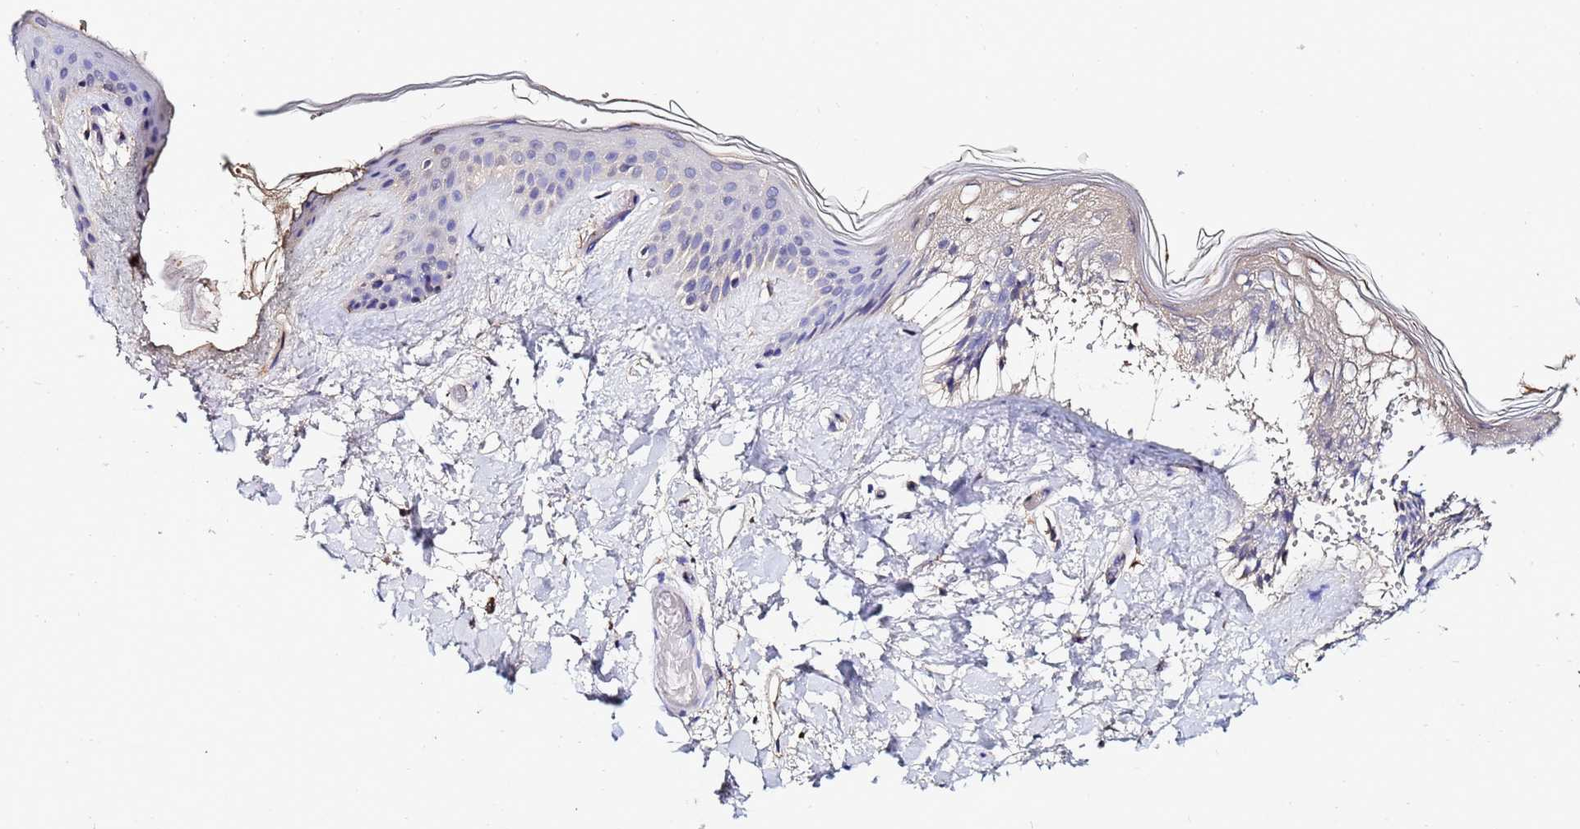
{"staining": {"intensity": "weak", "quantity": "<25%", "location": "cytoplasmic/membranous"}, "tissue": "skin", "cell_type": "Fibroblasts", "image_type": "normal", "snomed": [{"axis": "morphology", "description": "Normal tissue, NOS"}, {"axis": "topography", "description": "Skin"}], "caption": "High power microscopy micrograph of an immunohistochemistry (IHC) histopathology image of benign skin, revealing no significant staining in fibroblasts.", "gene": "TUBAL3", "patient": {"sex": "female", "age": 34}}